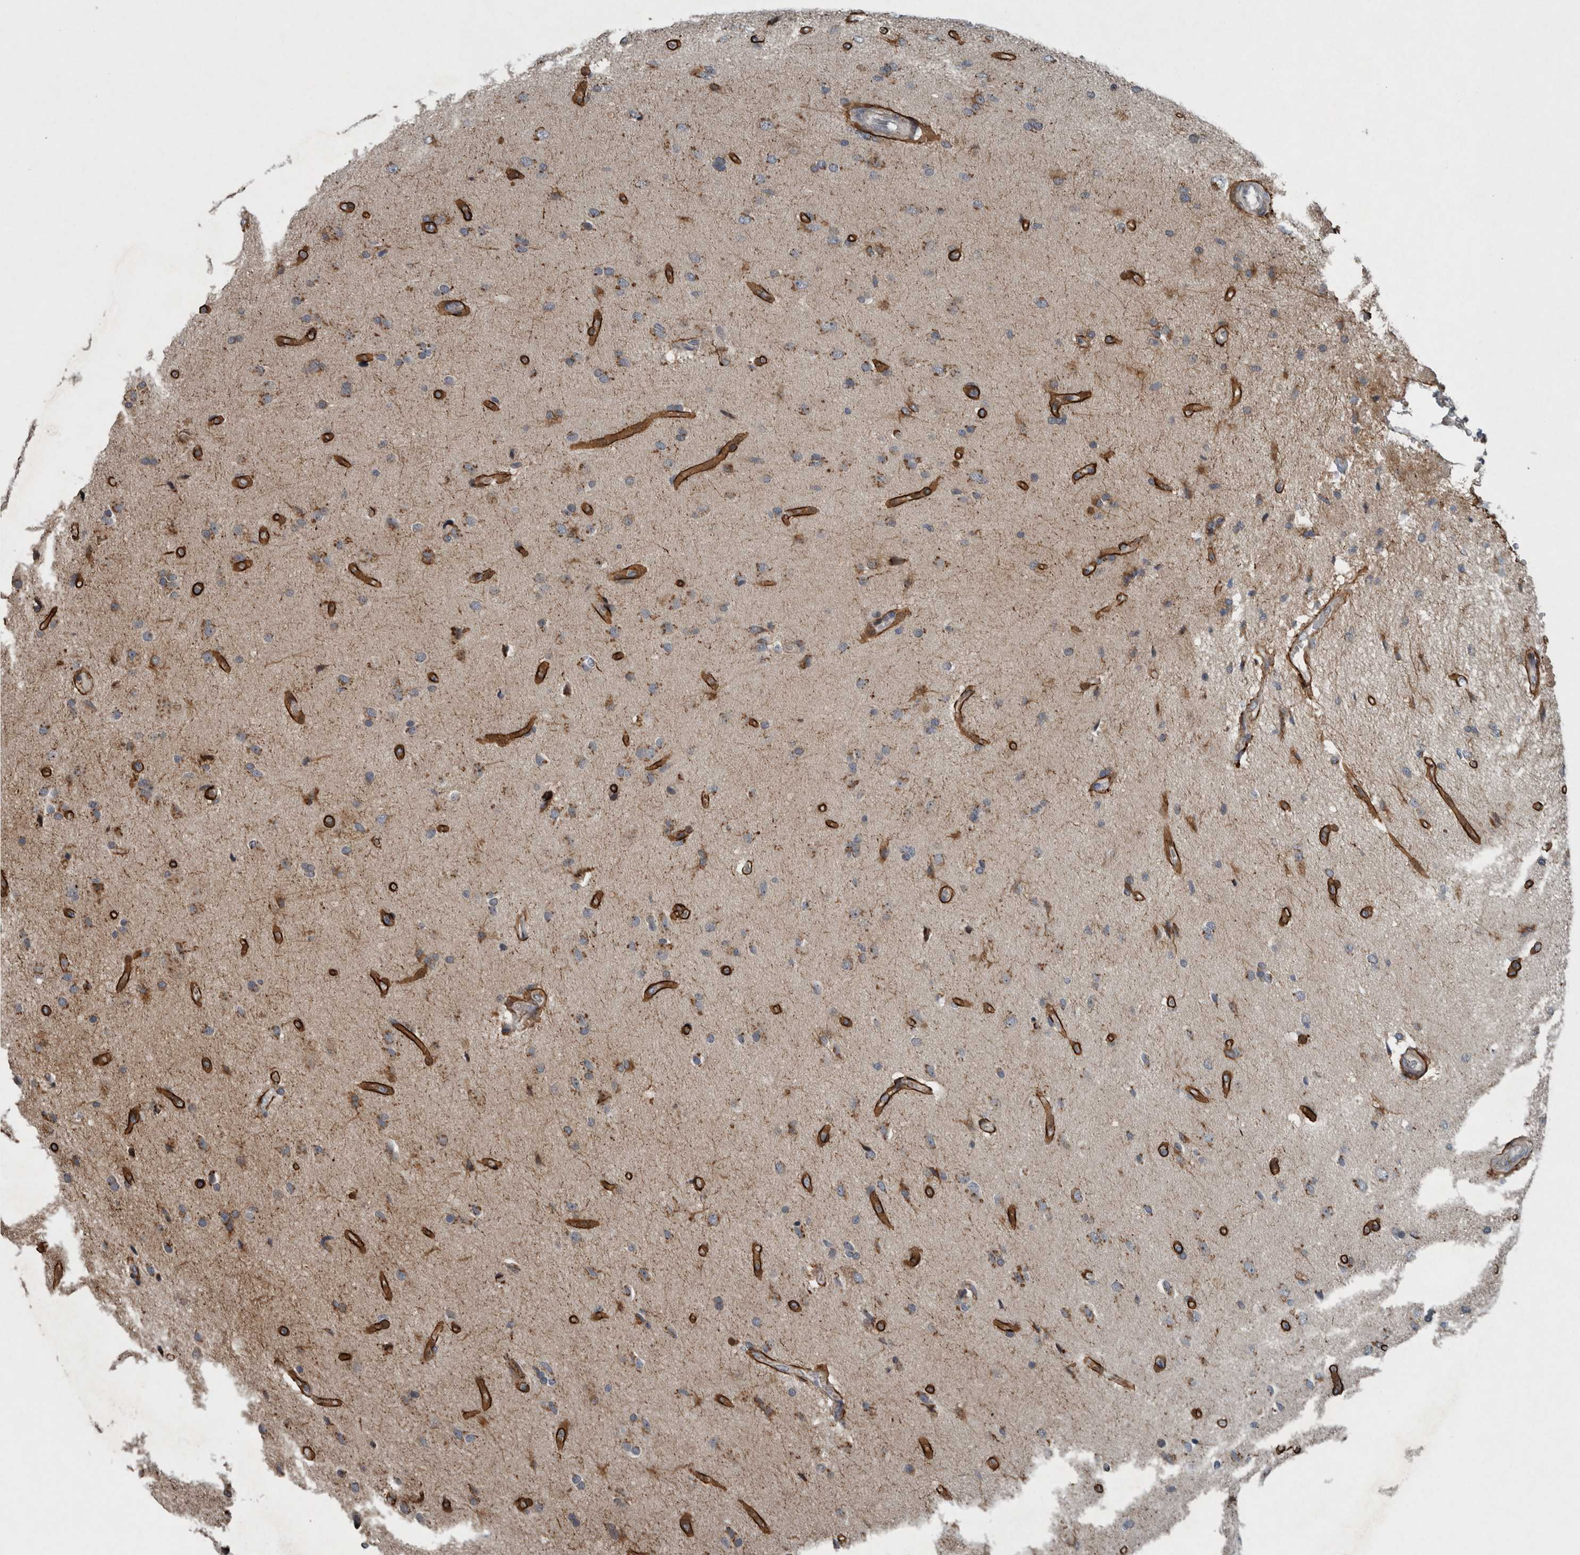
{"staining": {"intensity": "weak", "quantity": "25%-75%", "location": "cytoplasmic/membranous"}, "tissue": "glioma", "cell_type": "Tumor cells", "image_type": "cancer", "snomed": [{"axis": "morphology", "description": "Glioma, malignant, High grade"}, {"axis": "topography", "description": "Brain"}], "caption": "DAB (3,3'-diaminobenzidine) immunohistochemical staining of human glioma exhibits weak cytoplasmic/membranous protein expression in about 25%-75% of tumor cells.", "gene": "ZNF345", "patient": {"sex": "male", "age": 72}}